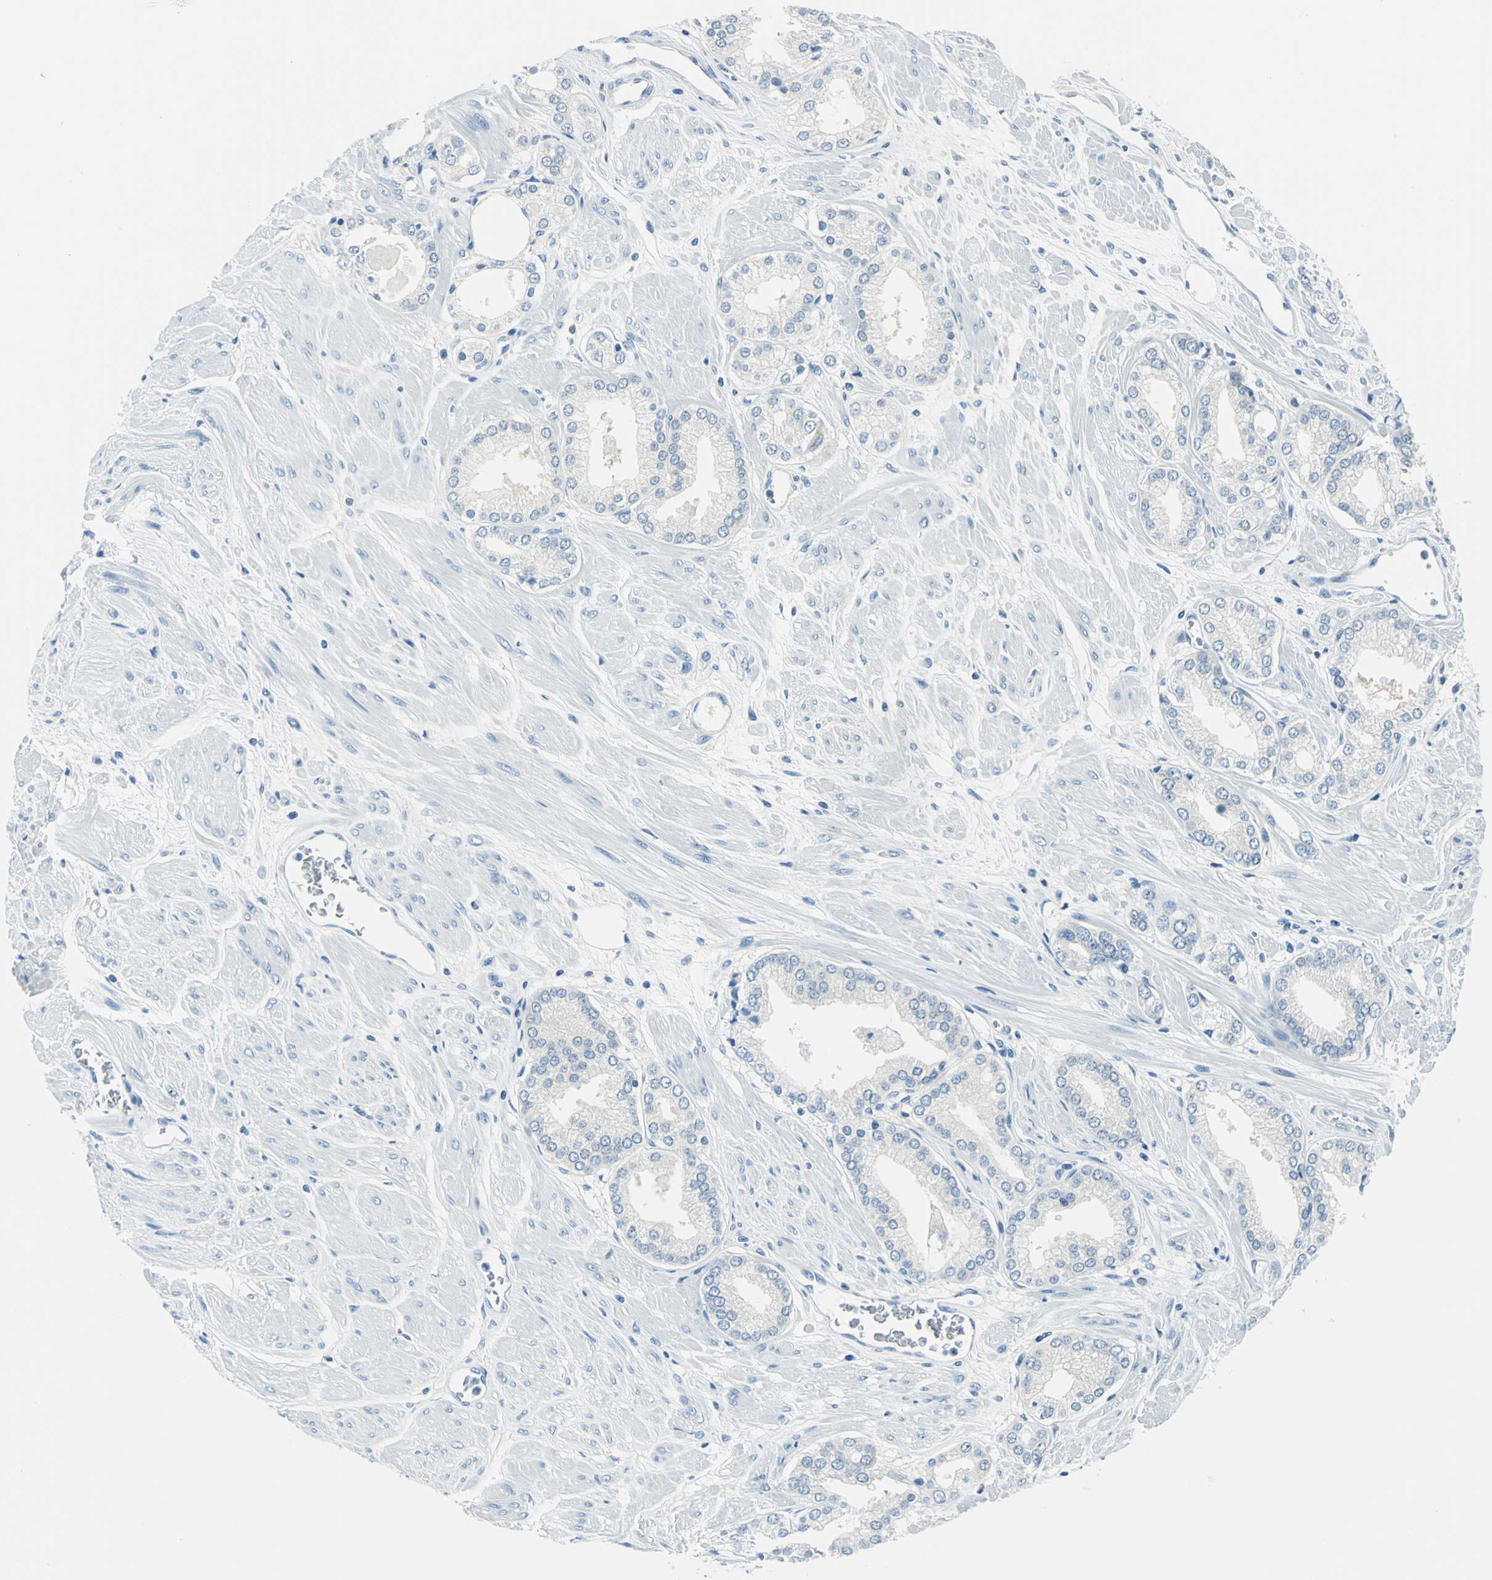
{"staining": {"intensity": "negative", "quantity": "none", "location": "none"}, "tissue": "prostate cancer", "cell_type": "Tumor cells", "image_type": "cancer", "snomed": [{"axis": "morphology", "description": "Adenocarcinoma, High grade"}, {"axis": "topography", "description": "Prostate"}], "caption": "DAB (3,3'-diaminobenzidine) immunohistochemical staining of high-grade adenocarcinoma (prostate) displays no significant staining in tumor cells. (DAB immunohistochemistry (IHC) visualized using brightfield microscopy, high magnification).", "gene": "AKR1A1", "patient": {"sex": "male", "age": 61}}